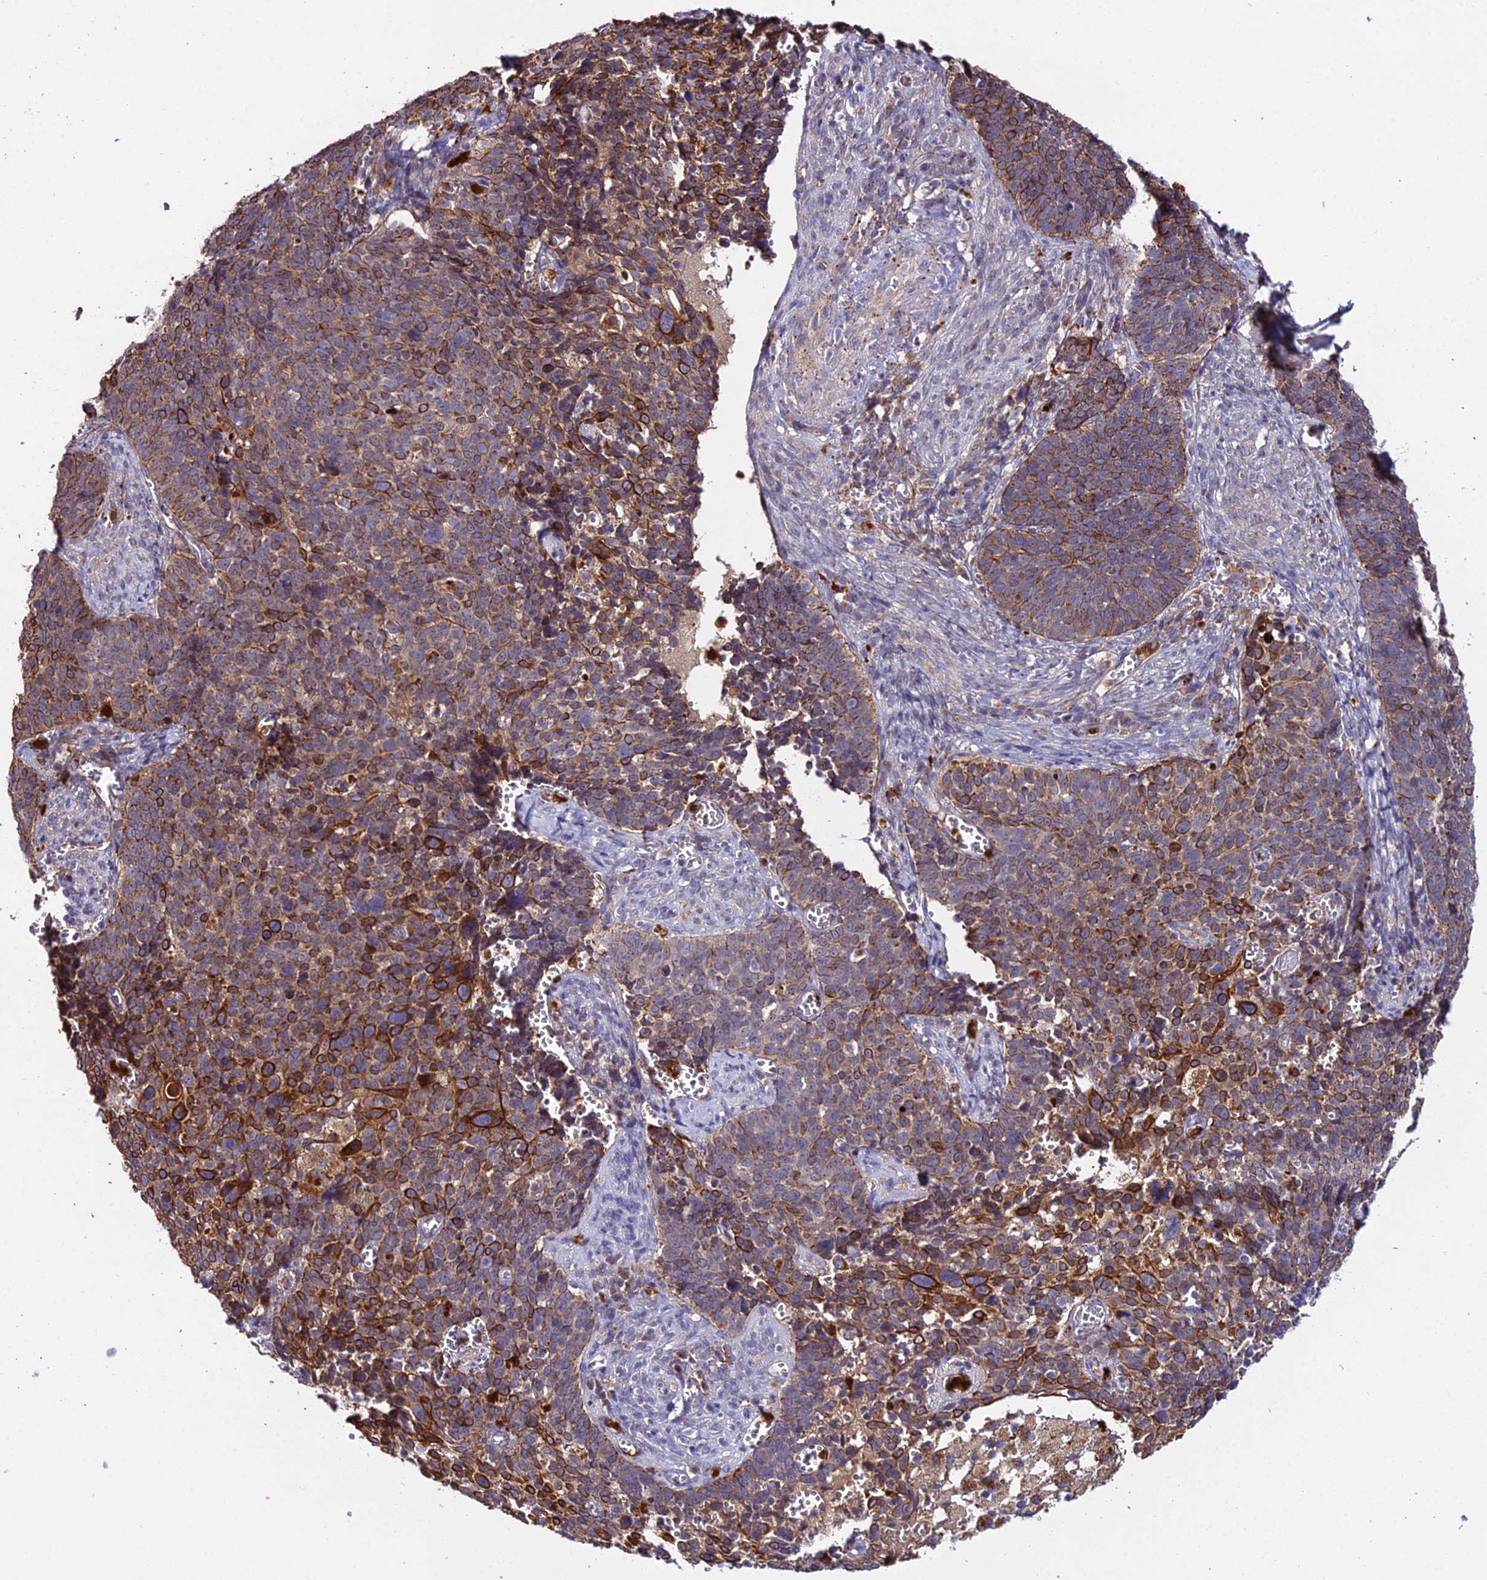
{"staining": {"intensity": "strong", "quantity": "25%-75%", "location": "cytoplasmic/membranous"}, "tissue": "cervical cancer", "cell_type": "Tumor cells", "image_type": "cancer", "snomed": [{"axis": "morphology", "description": "Normal tissue, NOS"}, {"axis": "morphology", "description": "Squamous cell carcinoma, NOS"}, {"axis": "topography", "description": "Cervix"}], "caption": "Squamous cell carcinoma (cervical) was stained to show a protein in brown. There is high levels of strong cytoplasmic/membranous positivity in about 25%-75% of tumor cells.", "gene": "EID2", "patient": {"sex": "female", "age": 39}}